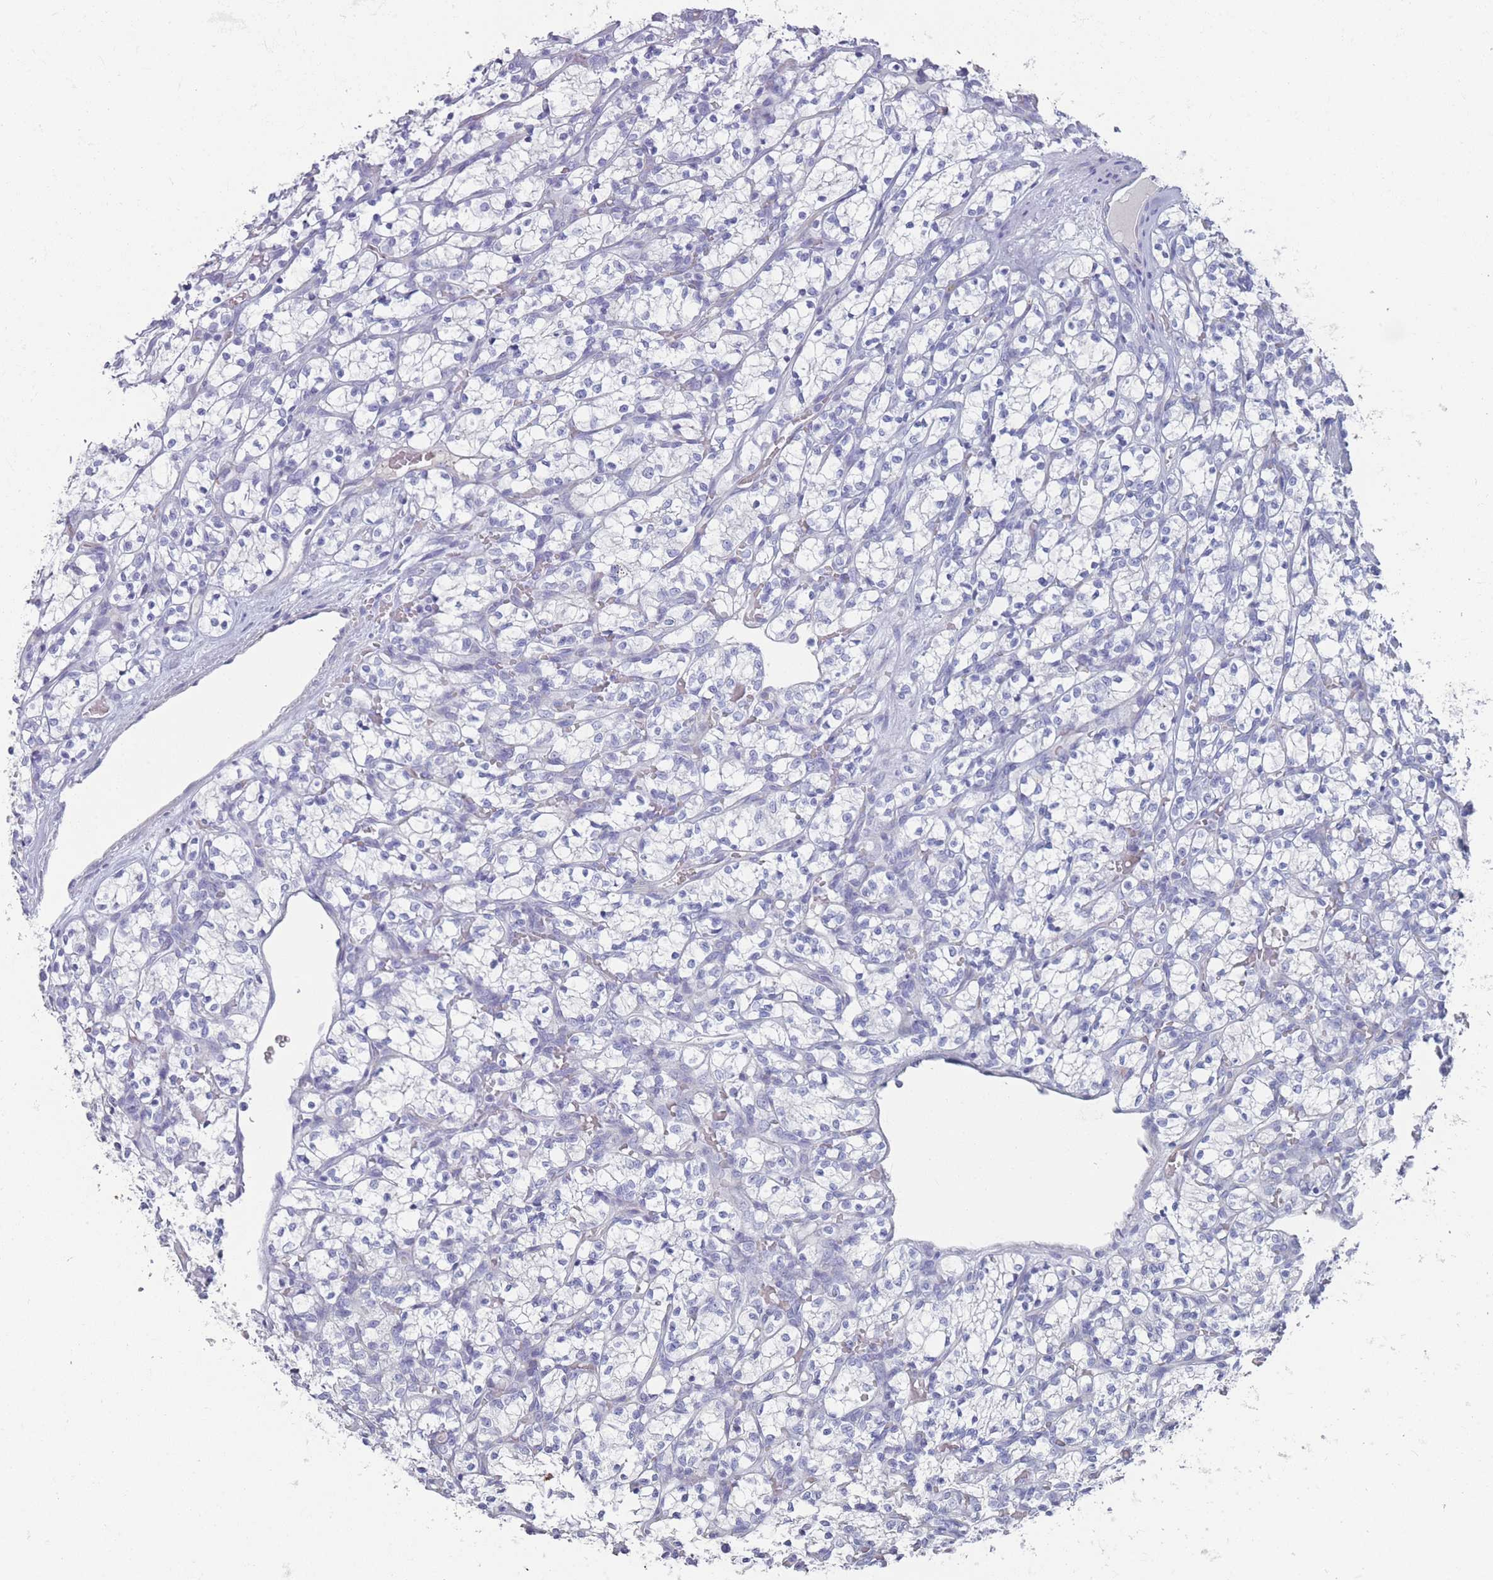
{"staining": {"intensity": "negative", "quantity": "none", "location": "none"}, "tissue": "renal cancer", "cell_type": "Tumor cells", "image_type": "cancer", "snomed": [{"axis": "morphology", "description": "Adenocarcinoma, NOS"}, {"axis": "topography", "description": "Kidney"}], "caption": "Renal cancer (adenocarcinoma) was stained to show a protein in brown. There is no significant positivity in tumor cells.", "gene": "ST8SIA5", "patient": {"sex": "female", "age": 69}}